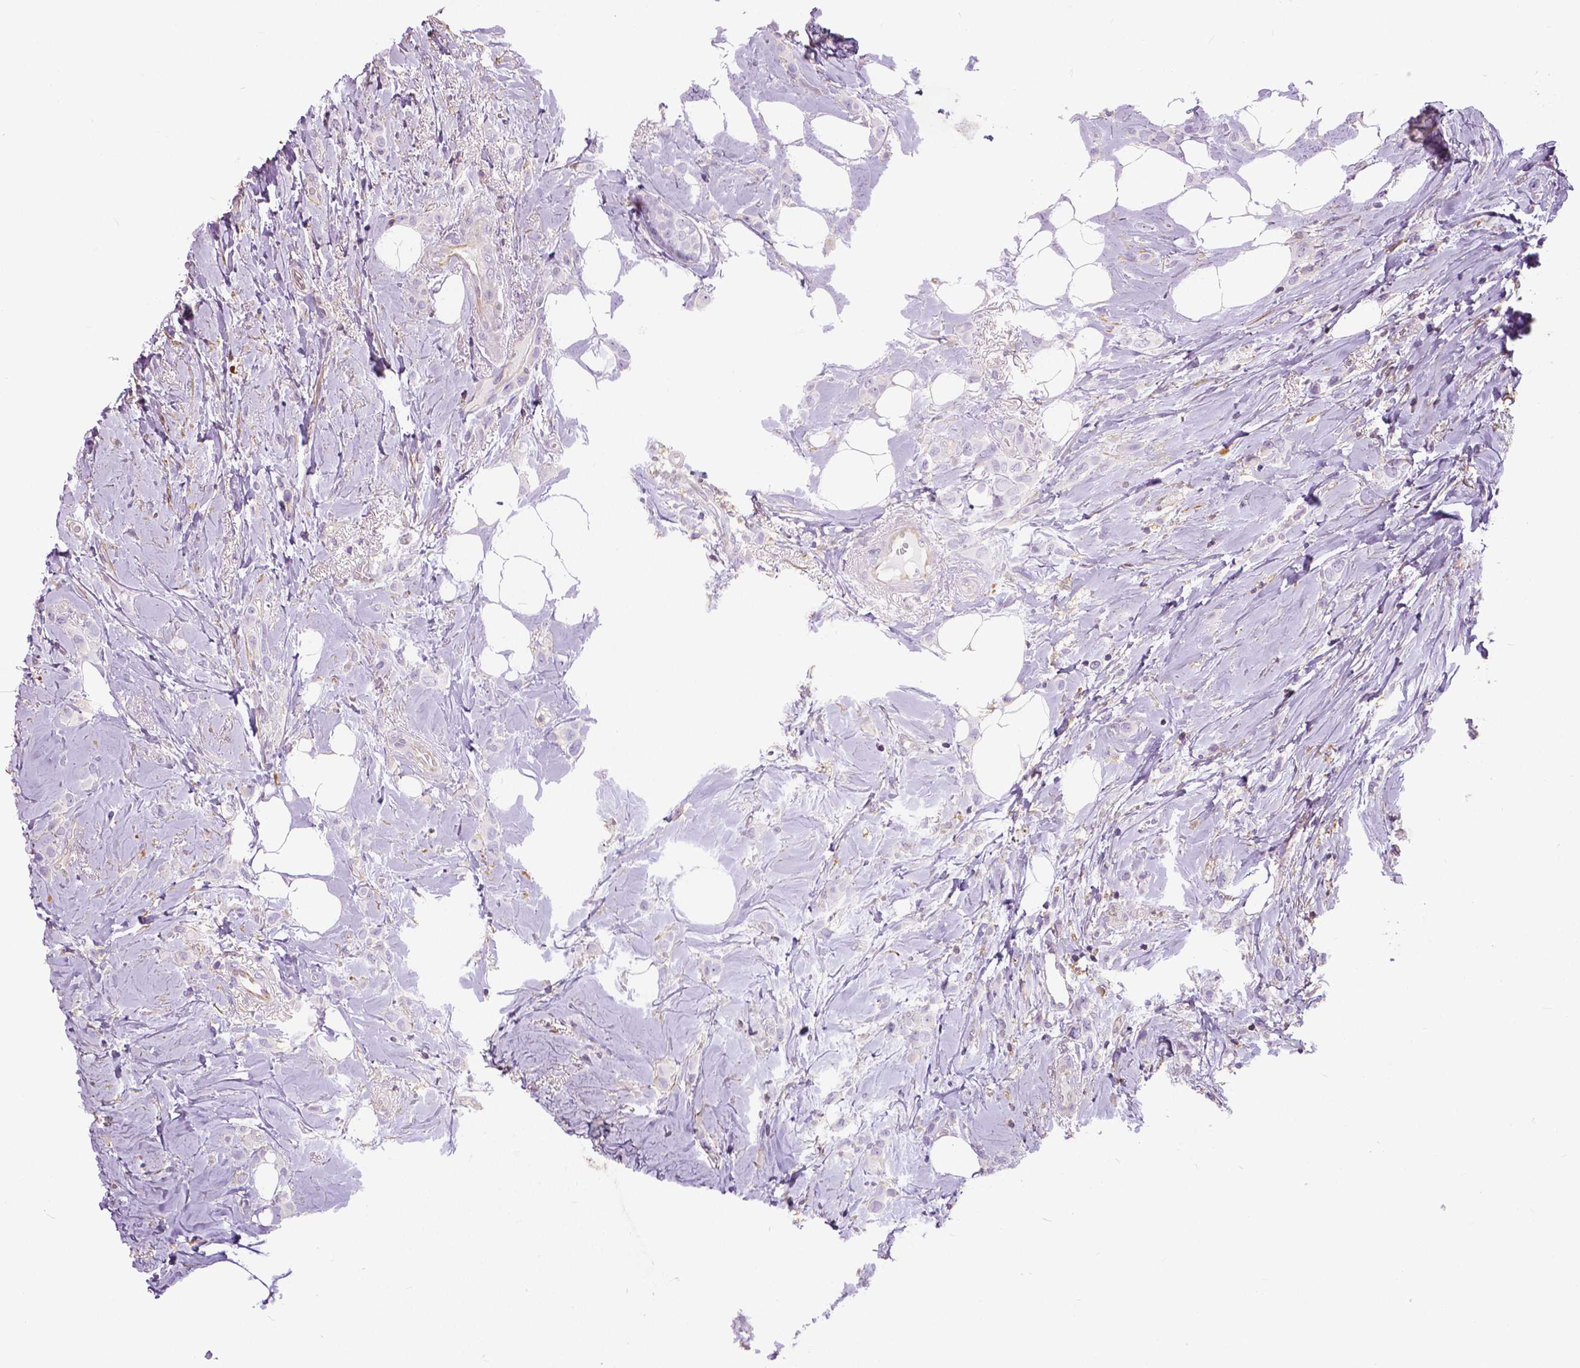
{"staining": {"intensity": "negative", "quantity": "none", "location": "none"}, "tissue": "breast cancer", "cell_type": "Tumor cells", "image_type": "cancer", "snomed": [{"axis": "morphology", "description": "Lobular carcinoma"}, {"axis": "topography", "description": "Breast"}], "caption": "Immunohistochemistry of breast cancer demonstrates no staining in tumor cells. (Immunohistochemistry (ihc), brightfield microscopy, high magnification).", "gene": "ANXA13", "patient": {"sex": "female", "age": 66}}